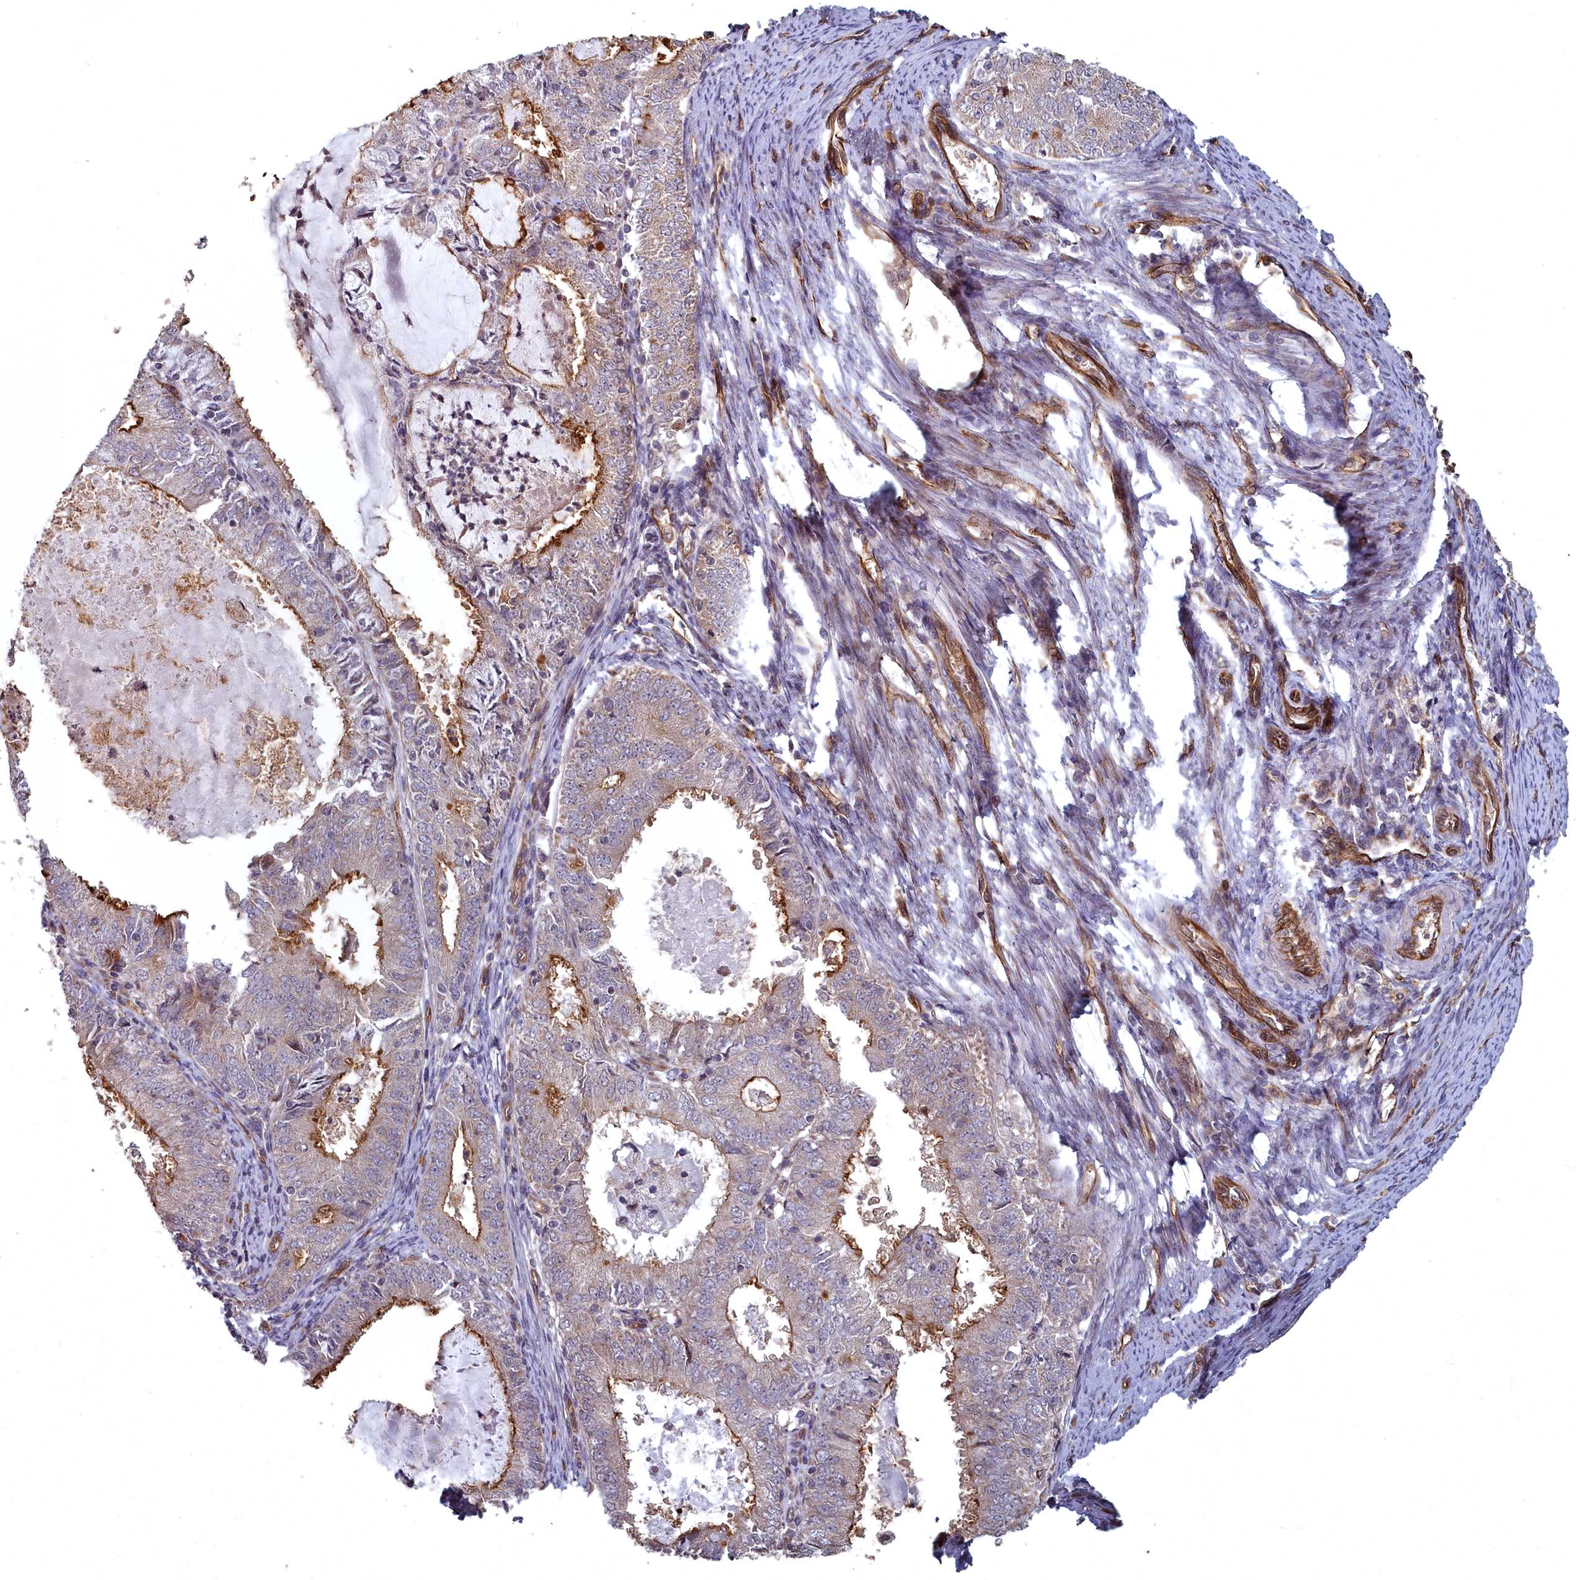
{"staining": {"intensity": "strong", "quantity": "25%-75%", "location": "cytoplasmic/membranous"}, "tissue": "endometrial cancer", "cell_type": "Tumor cells", "image_type": "cancer", "snomed": [{"axis": "morphology", "description": "Adenocarcinoma, NOS"}, {"axis": "topography", "description": "Endometrium"}], "caption": "An immunohistochemistry micrograph of neoplastic tissue is shown. Protein staining in brown shows strong cytoplasmic/membranous positivity in endometrial adenocarcinoma within tumor cells.", "gene": "TSPYL4", "patient": {"sex": "female", "age": 57}}